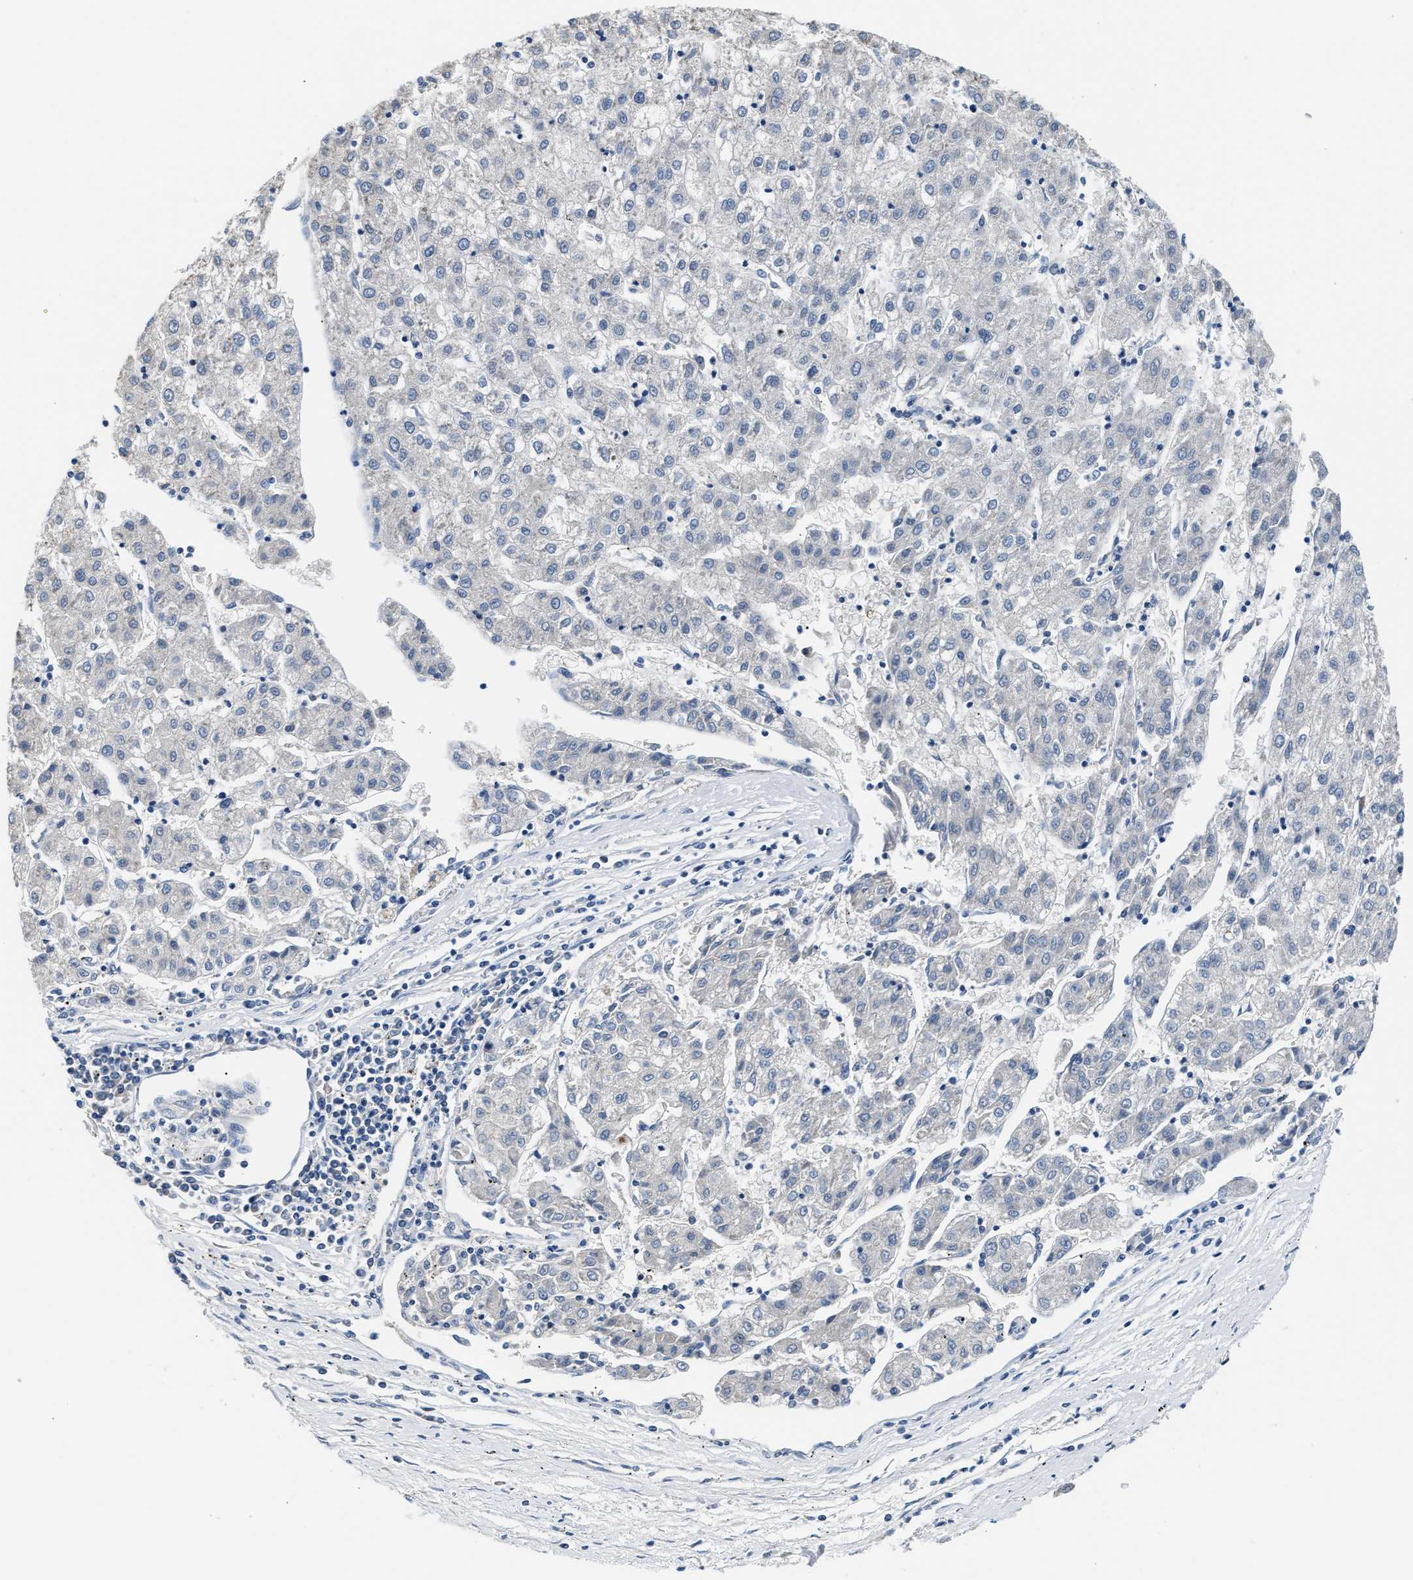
{"staining": {"intensity": "negative", "quantity": "none", "location": "none"}, "tissue": "liver cancer", "cell_type": "Tumor cells", "image_type": "cancer", "snomed": [{"axis": "morphology", "description": "Carcinoma, Hepatocellular, NOS"}, {"axis": "topography", "description": "Liver"}], "caption": "A histopathology image of human liver hepatocellular carcinoma is negative for staining in tumor cells. (DAB IHC with hematoxylin counter stain).", "gene": "TEX2", "patient": {"sex": "male", "age": 72}}